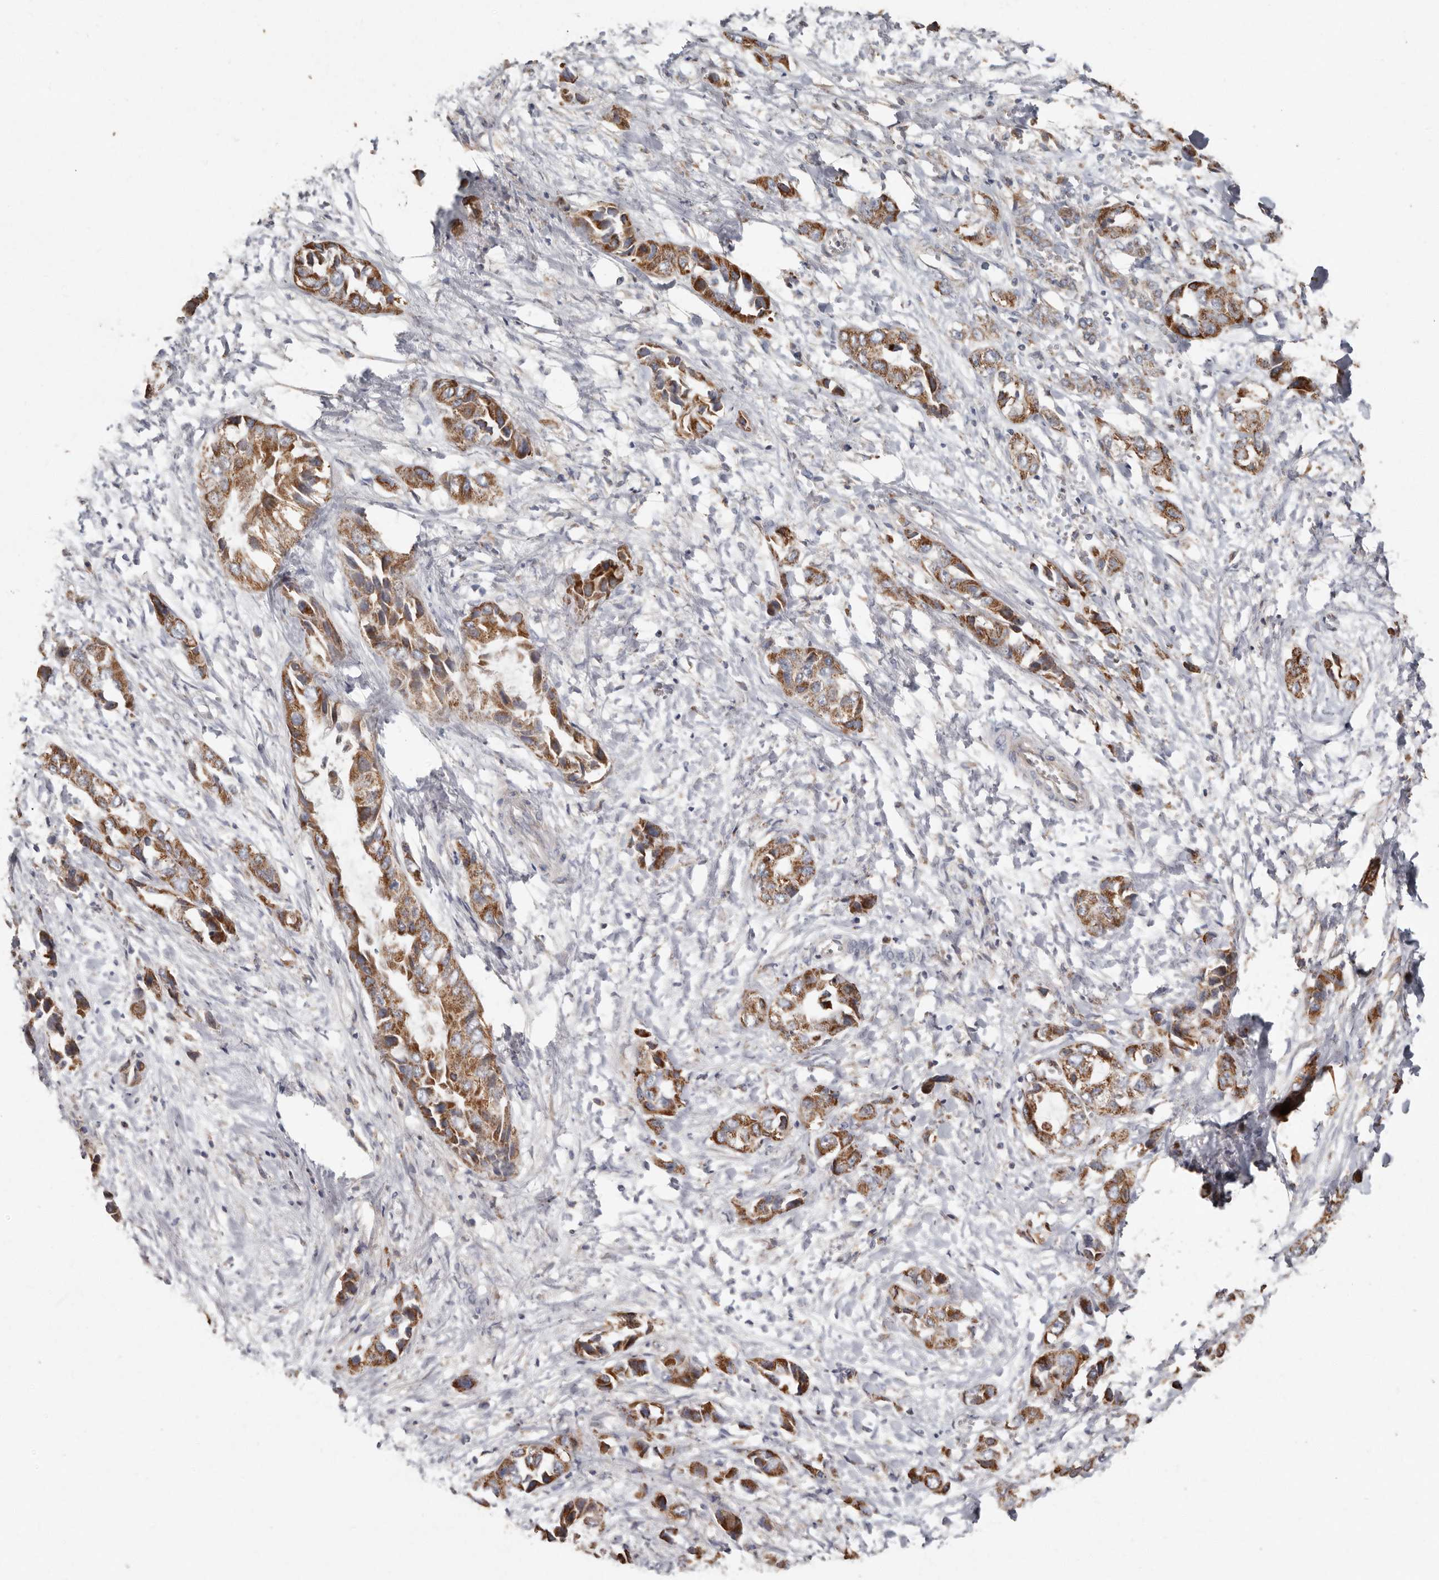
{"staining": {"intensity": "strong", "quantity": ">75%", "location": "cytoplasmic/membranous"}, "tissue": "liver cancer", "cell_type": "Tumor cells", "image_type": "cancer", "snomed": [{"axis": "morphology", "description": "Cholangiocarcinoma"}, {"axis": "topography", "description": "Liver"}], "caption": "Immunohistochemistry (IHC) photomicrograph of human liver cholangiocarcinoma stained for a protein (brown), which shows high levels of strong cytoplasmic/membranous positivity in about >75% of tumor cells.", "gene": "KIF26B", "patient": {"sex": "female", "age": 52}}